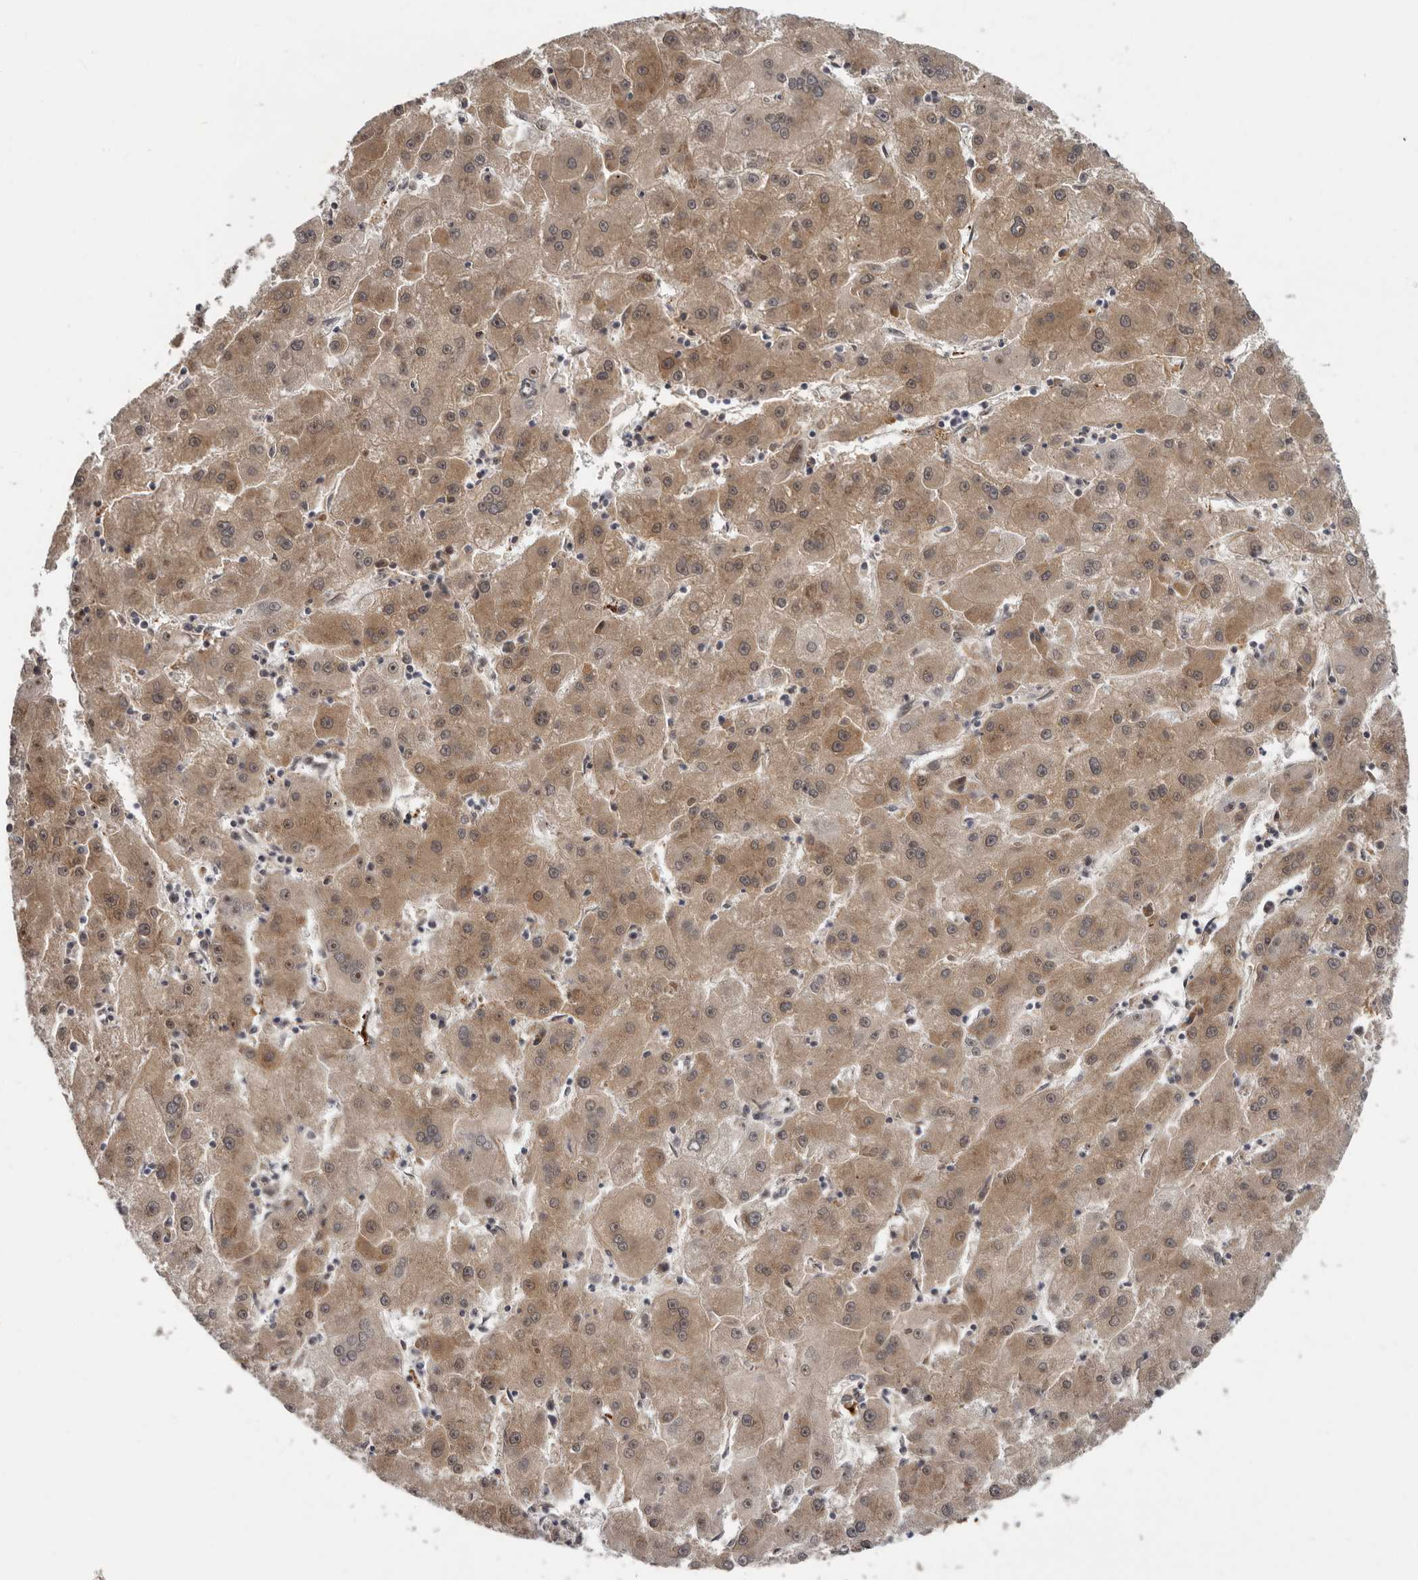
{"staining": {"intensity": "moderate", "quantity": ">75%", "location": "cytoplasmic/membranous"}, "tissue": "liver cancer", "cell_type": "Tumor cells", "image_type": "cancer", "snomed": [{"axis": "morphology", "description": "Carcinoma, Hepatocellular, NOS"}, {"axis": "topography", "description": "Liver"}], "caption": "Protein analysis of liver hepatocellular carcinoma tissue displays moderate cytoplasmic/membranous staining in about >75% of tumor cells. (DAB (3,3'-diaminobenzidine) IHC with brightfield microscopy, high magnification).", "gene": "BAD", "patient": {"sex": "male", "age": 72}}